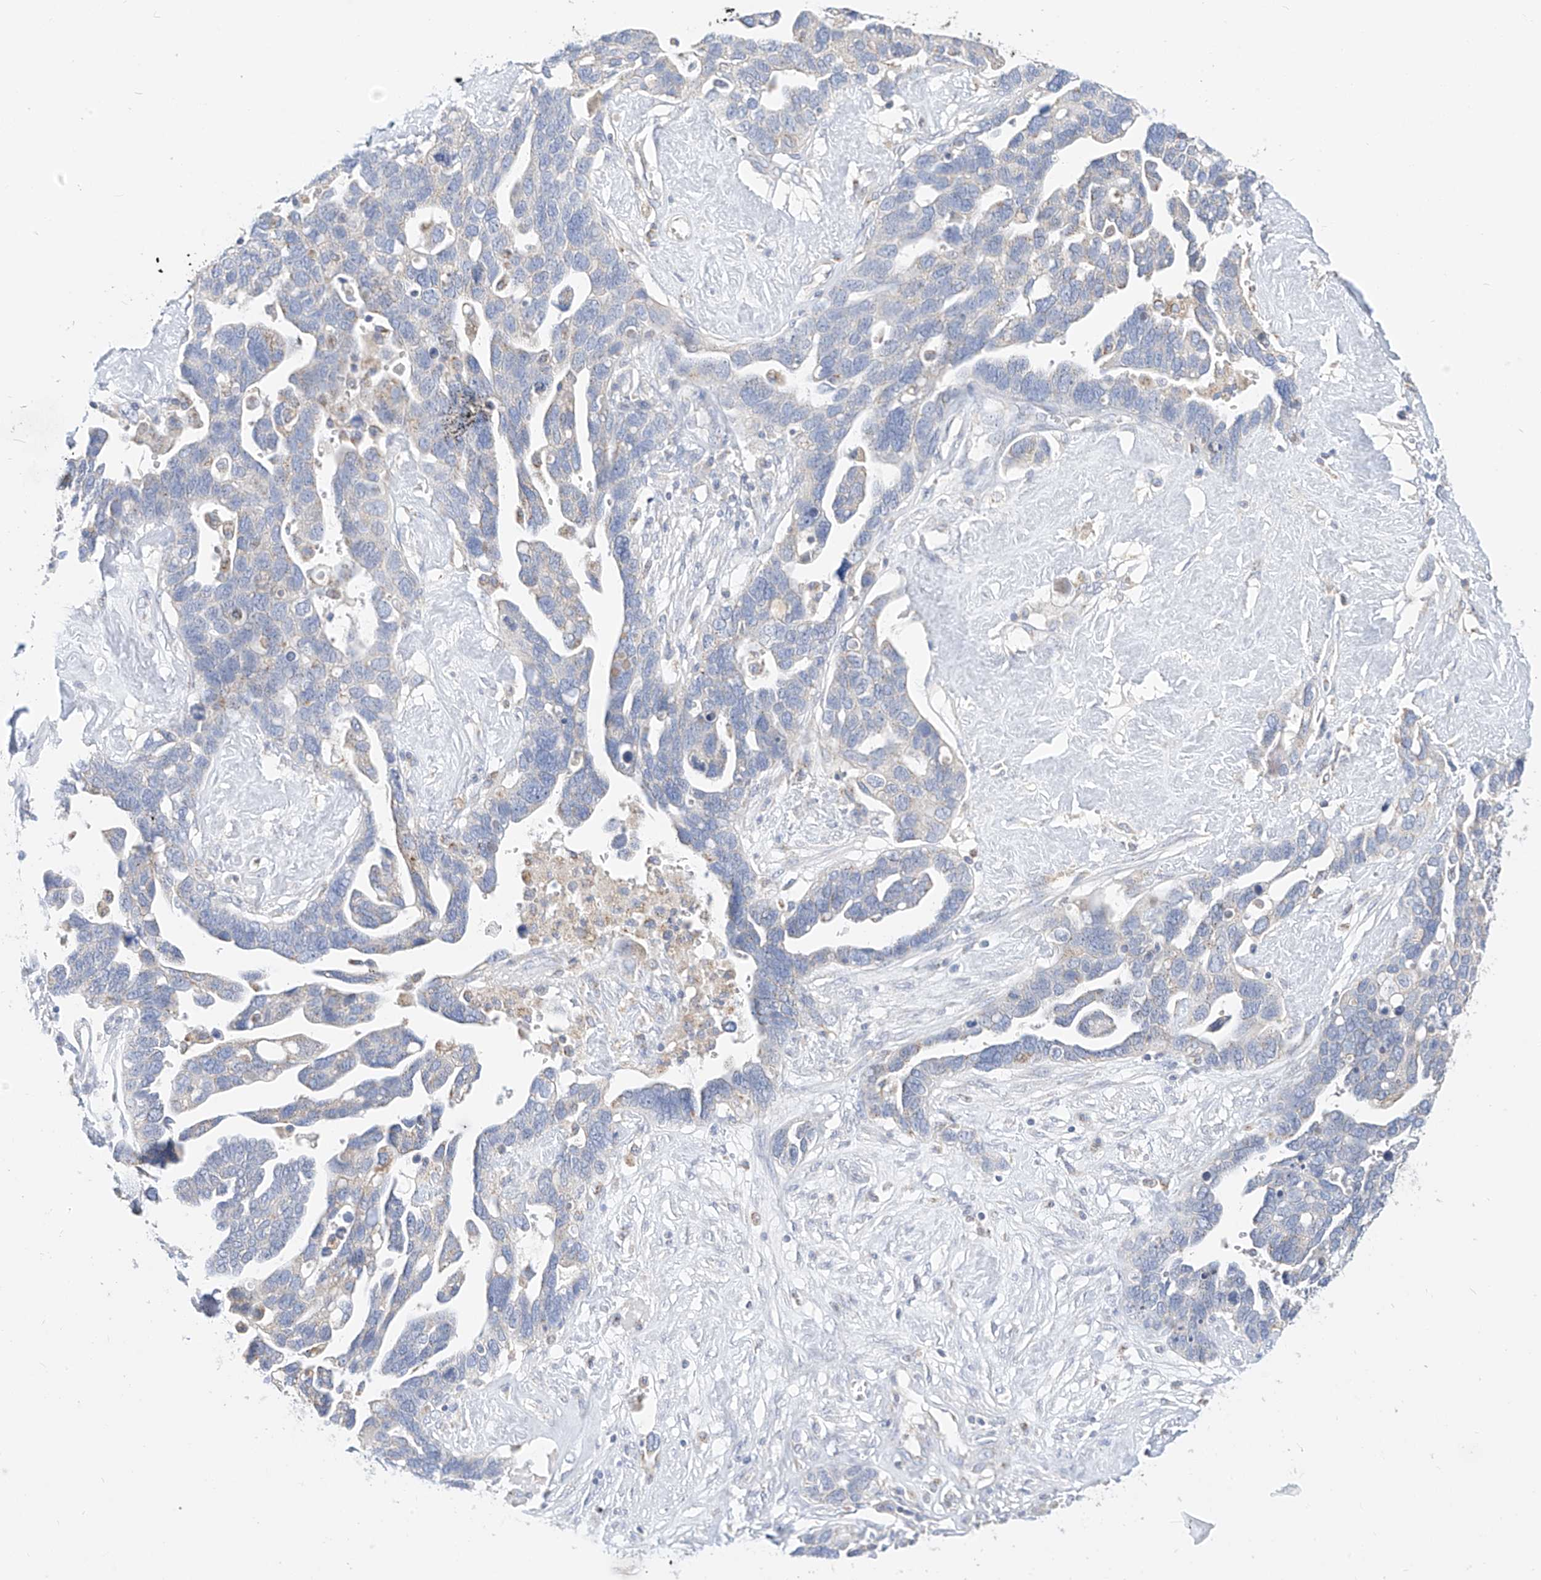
{"staining": {"intensity": "negative", "quantity": "none", "location": "none"}, "tissue": "ovarian cancer", "cell_type": "Tumor cells", "image_type": "cancer", "snomed": [{"axis": "morphology", "description": "Cystadenocarcinoma, serous, NOS"}, {"axis": "topography", "description": "Ovary"}], "caption": "This is an immunohistochemistry (IHC) photomicrograph of ovarian cancer. There is no expression in tumor cells.", "gene": "RASA2", "patient": {"sex": "female", "age": 54}}